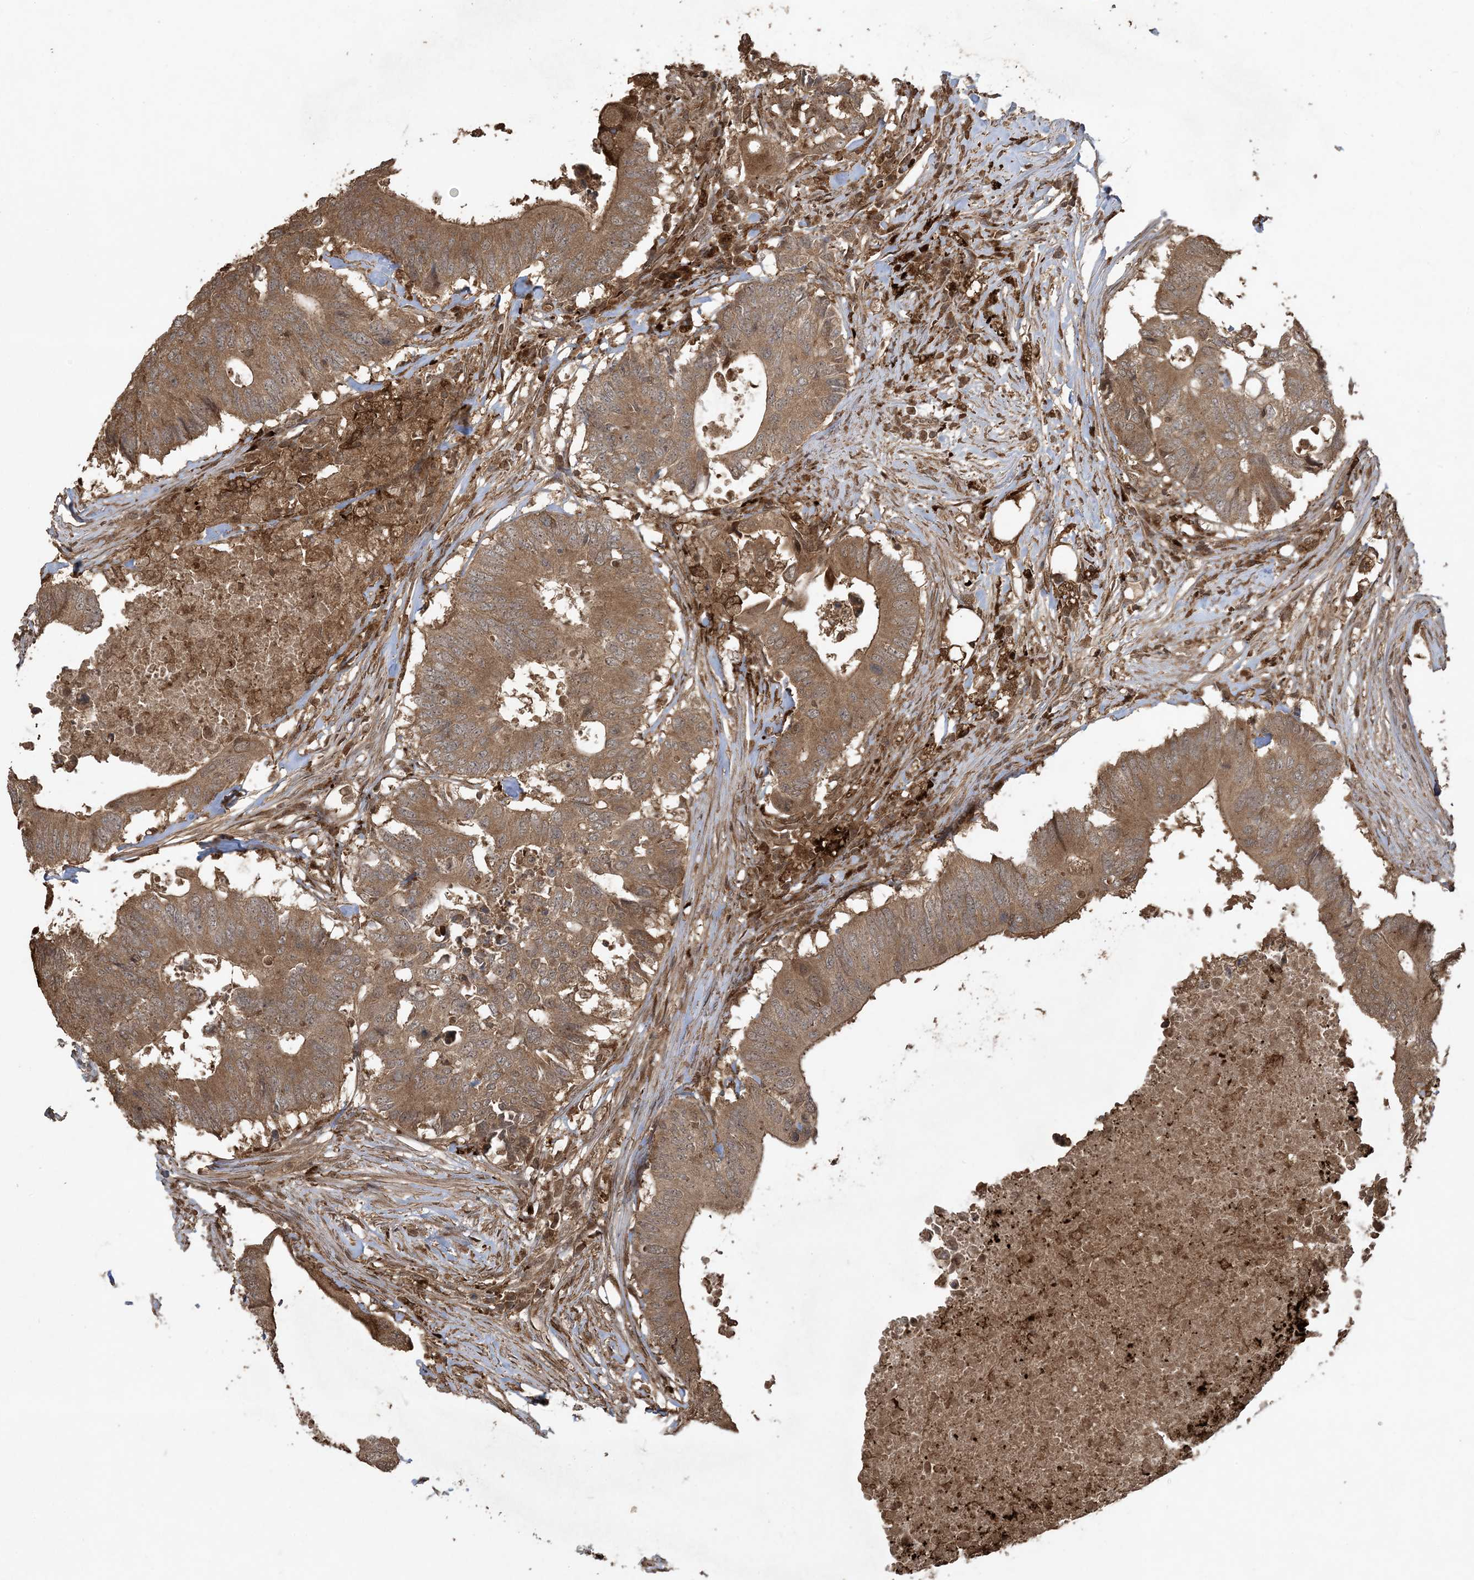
{"staining": {"intensity": "moderate", "quantity": ">75%", "location": "cytoplasmic/membranous"}, "tissue": "colorectal cancer", "cell_type": "Tumor cells", "image_type": "cancer", "snomed": [{"axis": "morphology", "description": "Adenocarcinoma, NOS"}, {"axis": "topography", "description": "Colon"}], "caption": "Human colorectal adenocarcinoma stained with a brown dye displays moderate cytoplasmic/membranous positive positivity in approximately >75% of tumor cells.", "gene": "EFCAB8", "patient": {"sex": "male", "age": 71}}